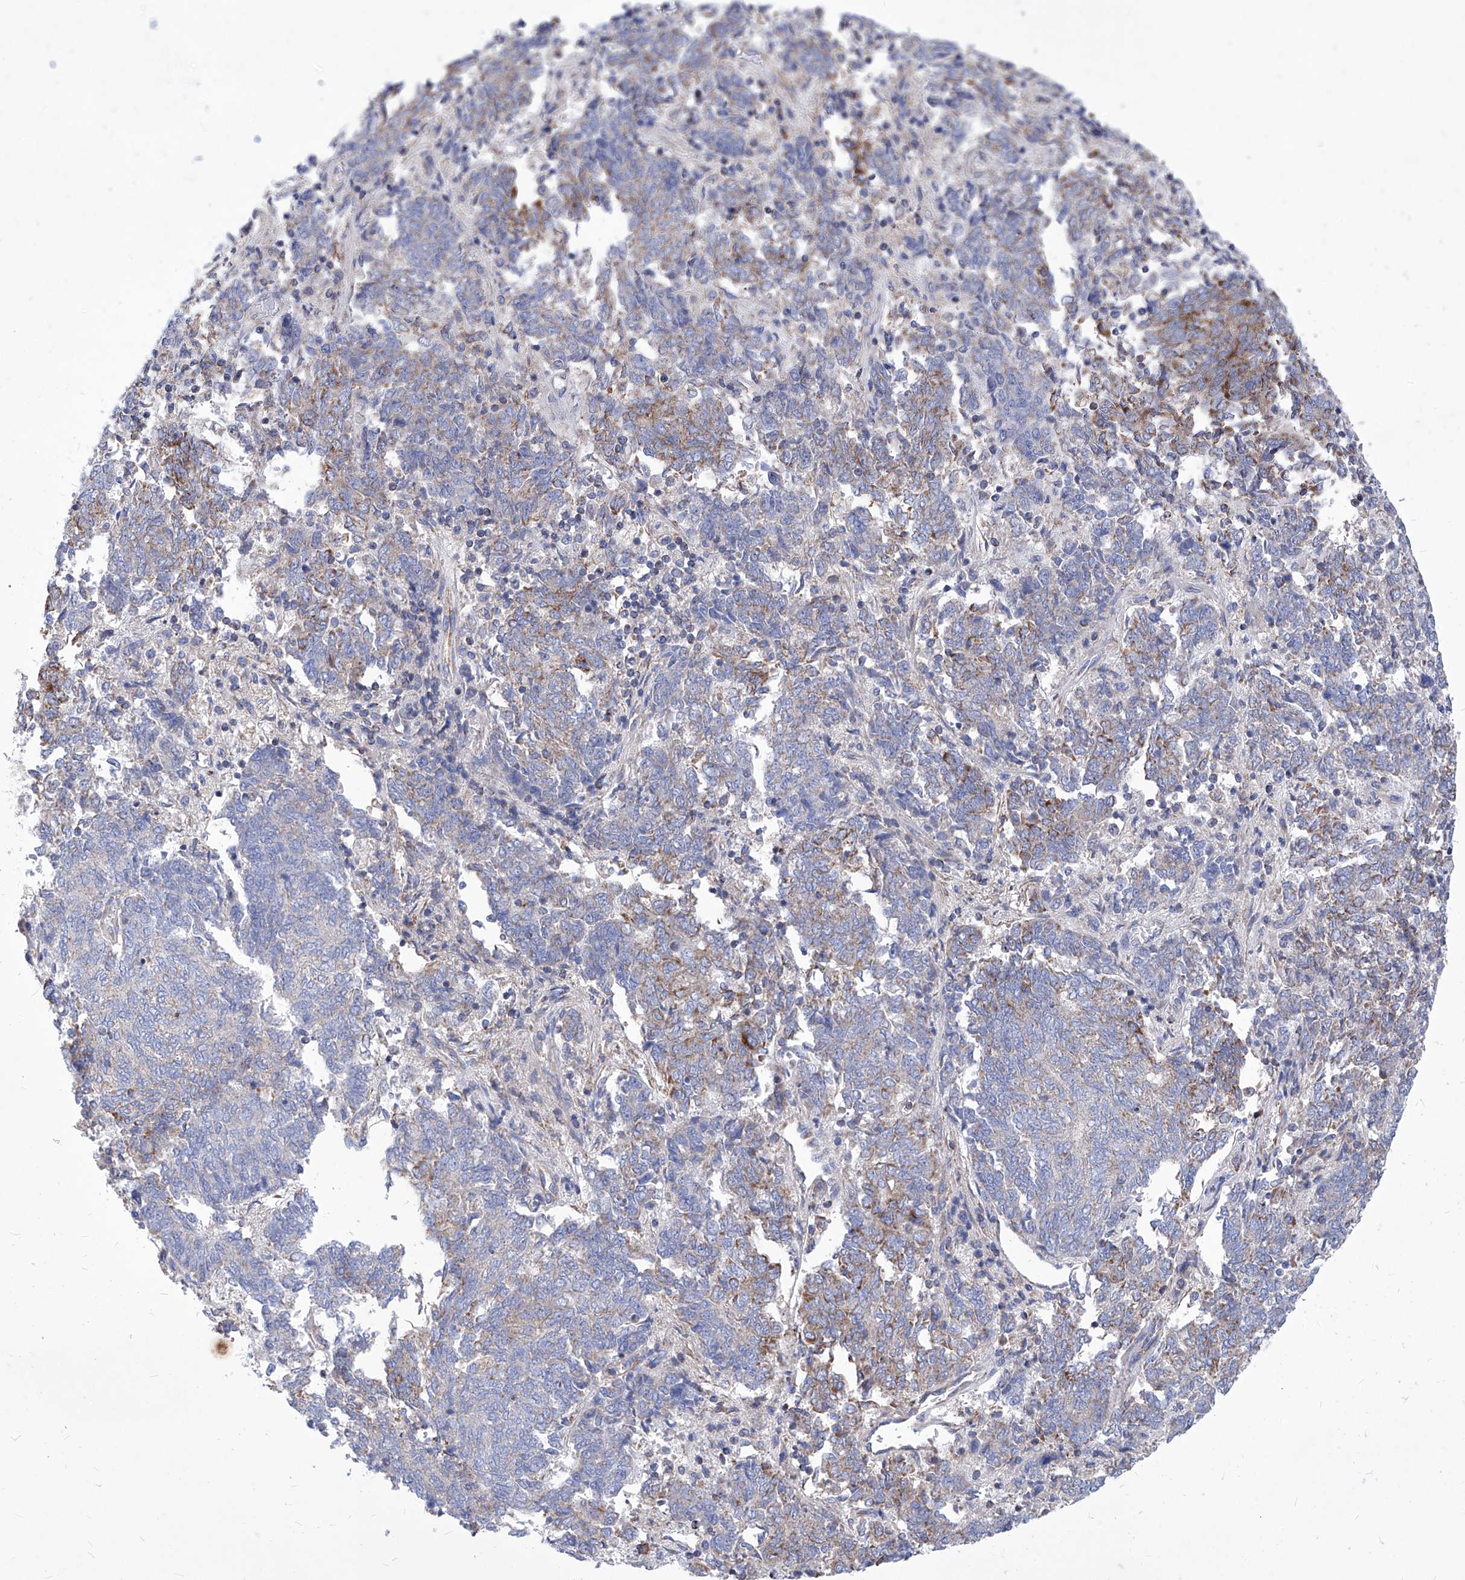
{"staining": {"intensity": "moderate", "quantity": "<25%", "location": "cytoplasmic/membranous"}, "tissue": "endometrial cancer", "cell_type": "Tumor cells", "image_type": "cancer", "snomed": [{"axis": "morphology", "description": "Adenocarcinoma, NOS"}, {"axis": "topography", "description": "Endometrium"}], "caption": "Adenocarcinoma (endometrial) stained for a protein (brown) shows moderate cytoplasmic/membranous positive staining in about <25% of tumor cells.", "gene": "HRNR", "patient": {"sex": "female", "age": 80}}